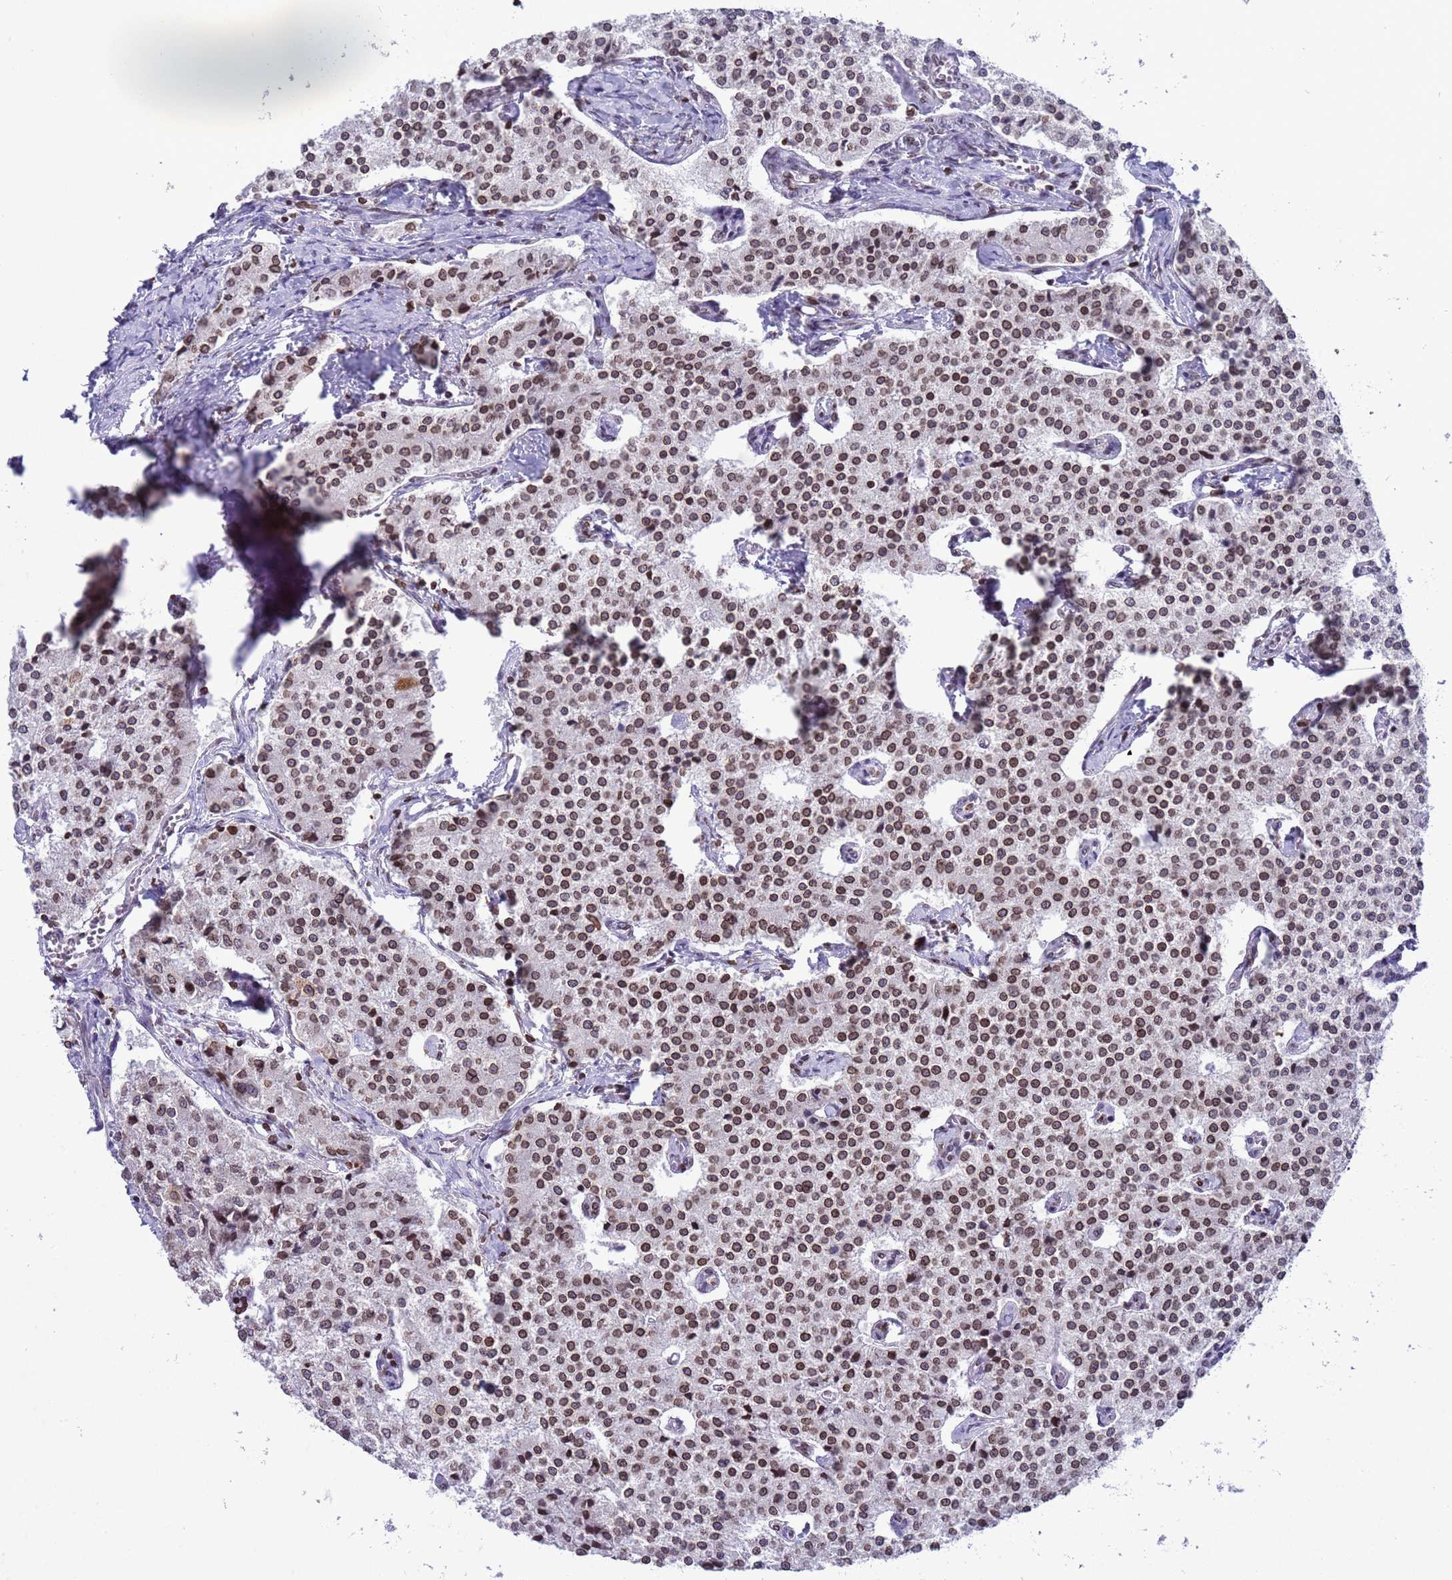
{"staining": {"intensity": "moderate", "quantity": ">75%", "location": "nuclear"}, "tissue": "carcinoid", "cell_type": "Tumor cells", "image_type": "cancer", "snomed": [{"axis": "morphology", "description": "Carcinoid, malignant, NOS"}, {"axis": "topography", "description": "Colon"}], "caption": "A high-resolution photomicrograph shows IHC staining of carcinoid, which shows moderate nuclear expression in approximately >75% of tumor cells. (DAB = brown stain, brightfield microscopy at high magnification).", "gene": "DHX37", "patient": {"sex": "female", "age": 52}}